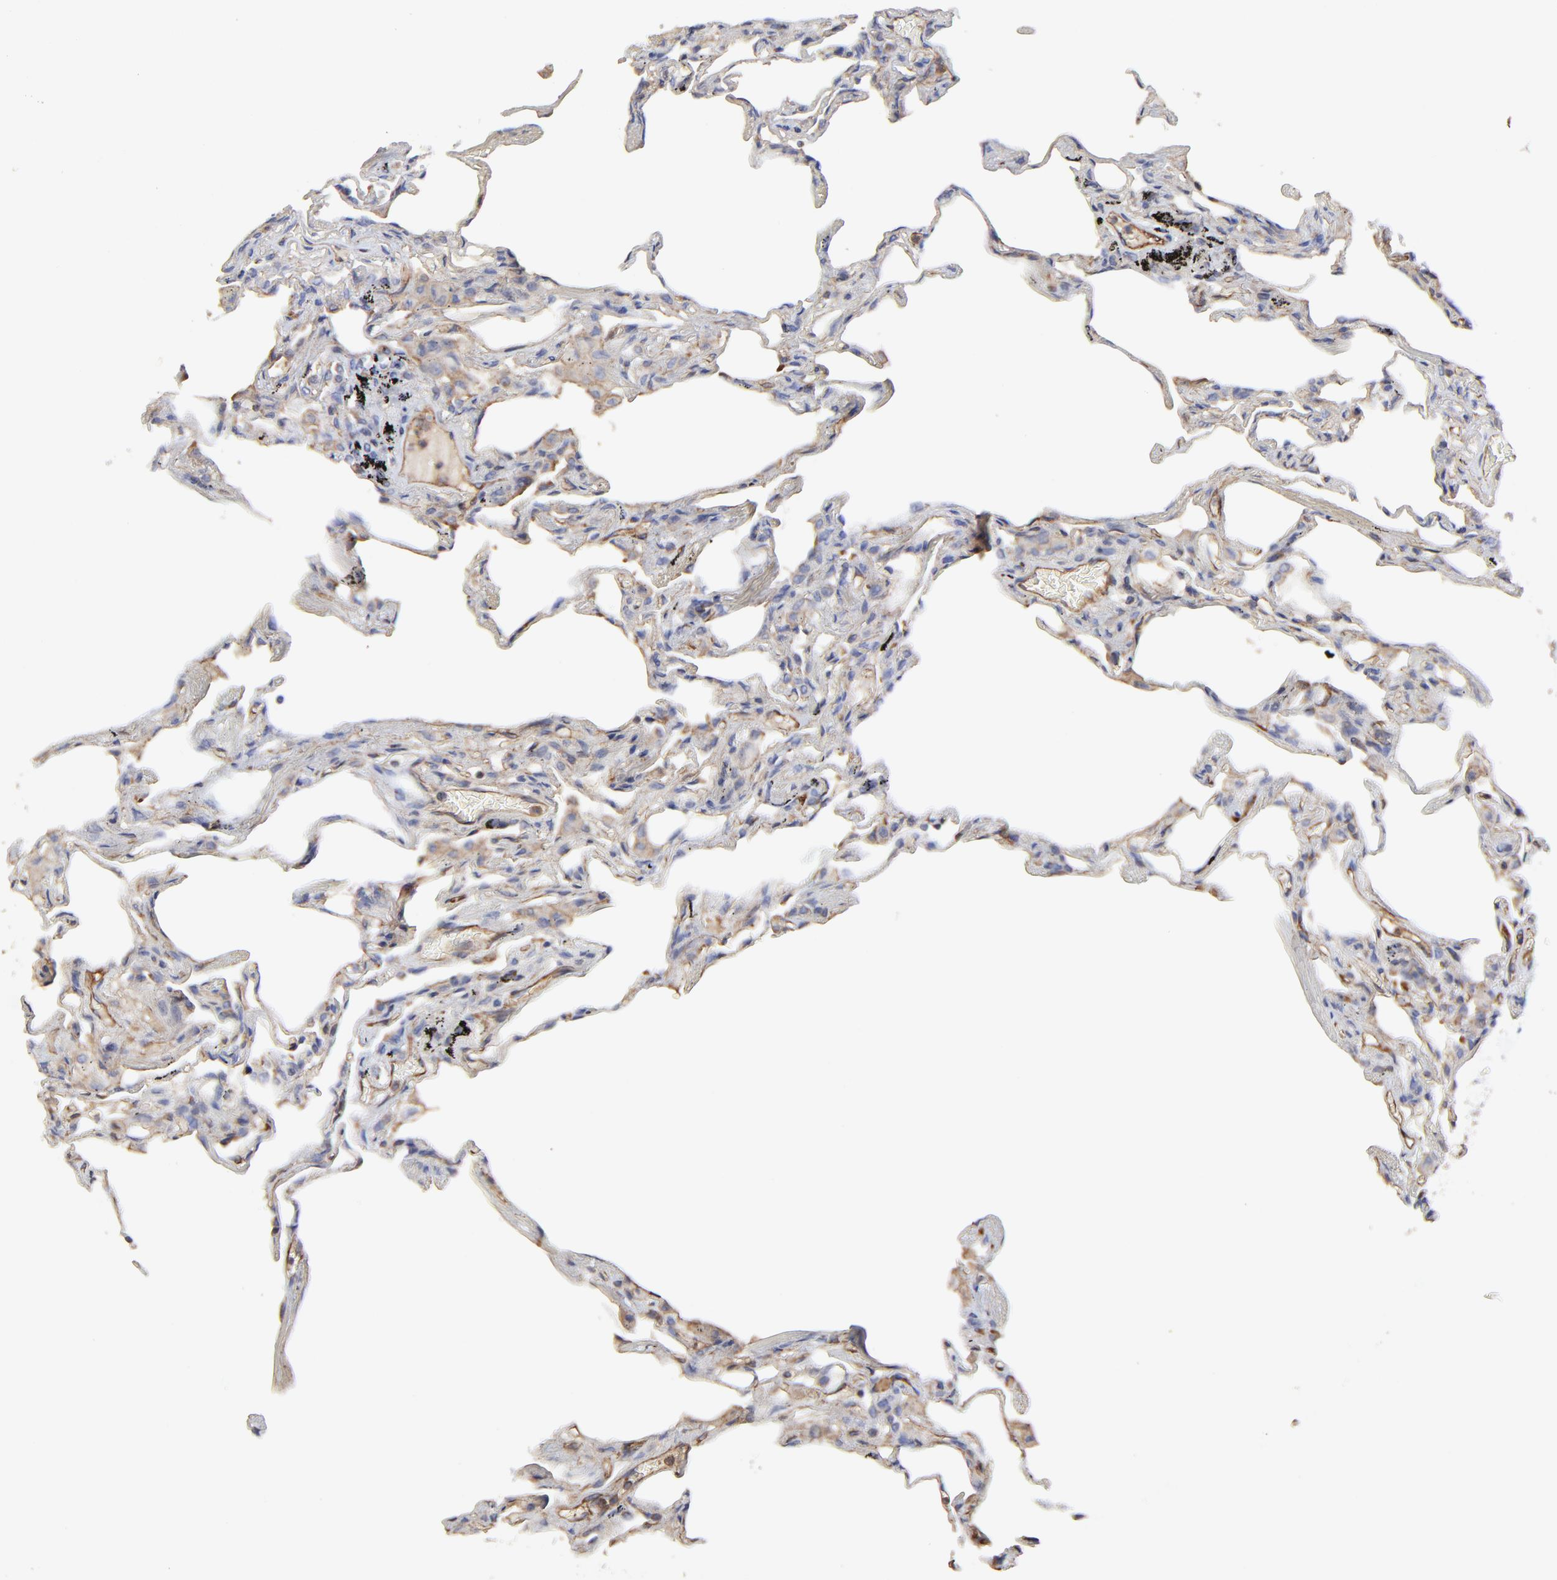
{"staining": {"intensity": "weak", "quantity": "25%-75%", "location": "cytoplasmic/membranous"}, "tissue": "lung", "cell_type": "Alveolar cells", "image_type": "normal", "snomed": [{"axis": "morphology", "description": "Normal tissue, NOS"}, {"axis": "morphology", "description": "Inflammation, NOS"}, {"axis": "topography", "description": "Lung"}], "caption": "DAB immunohistochemical staining of unremarkable human lung reveals weak cytoplasmic/membranous protein positivity in approximately 25%-75% of alveolar cells. The protein is stained brown, and the nuclei are stained in blue (DAB (3,3'-diaminobenzidine) IHC with brightfield microscopy, high magnification).", "gene": "SULF2", "patient": {"sex": "male", "age": 69}}